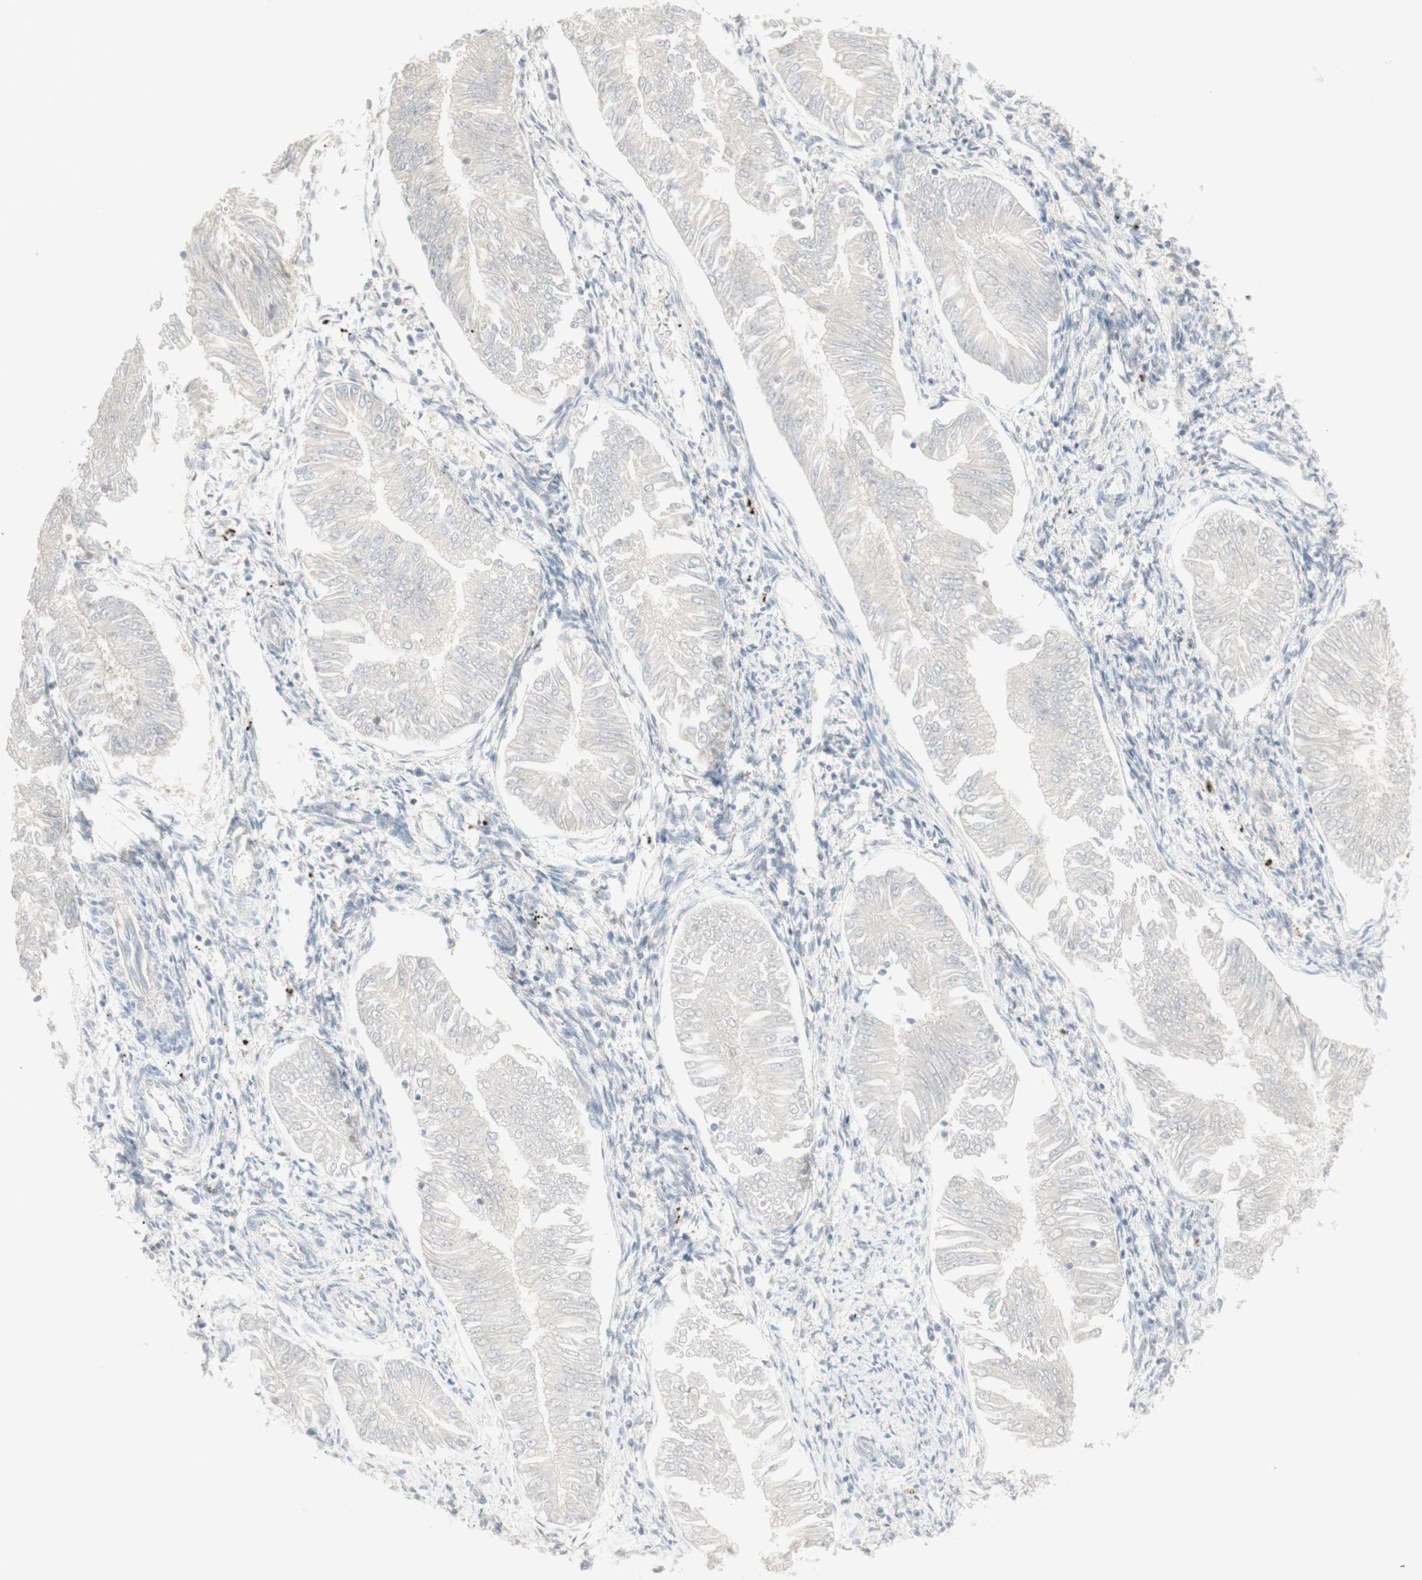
{"staining": {"intensity": "negative", "quantity": "none", "location": "none"}, "tissue": "endometrial cancer", "cell_type": "Tumor cells", "image_type": "cancer", "snomed": [{"axis": "morphology", "description": "Adenocarcinoma, NOS"}, {"axis": "topography", "description": "Endometrium"}], "caption": "An immunohistochemistry (IHC) image of endometrial adenocarcinoma is shown. There is no staining in tumor cells of endometrial adenocarcinoma.", "gene": "PLCD4", "patient": {"sex": "female", "age": 53}}